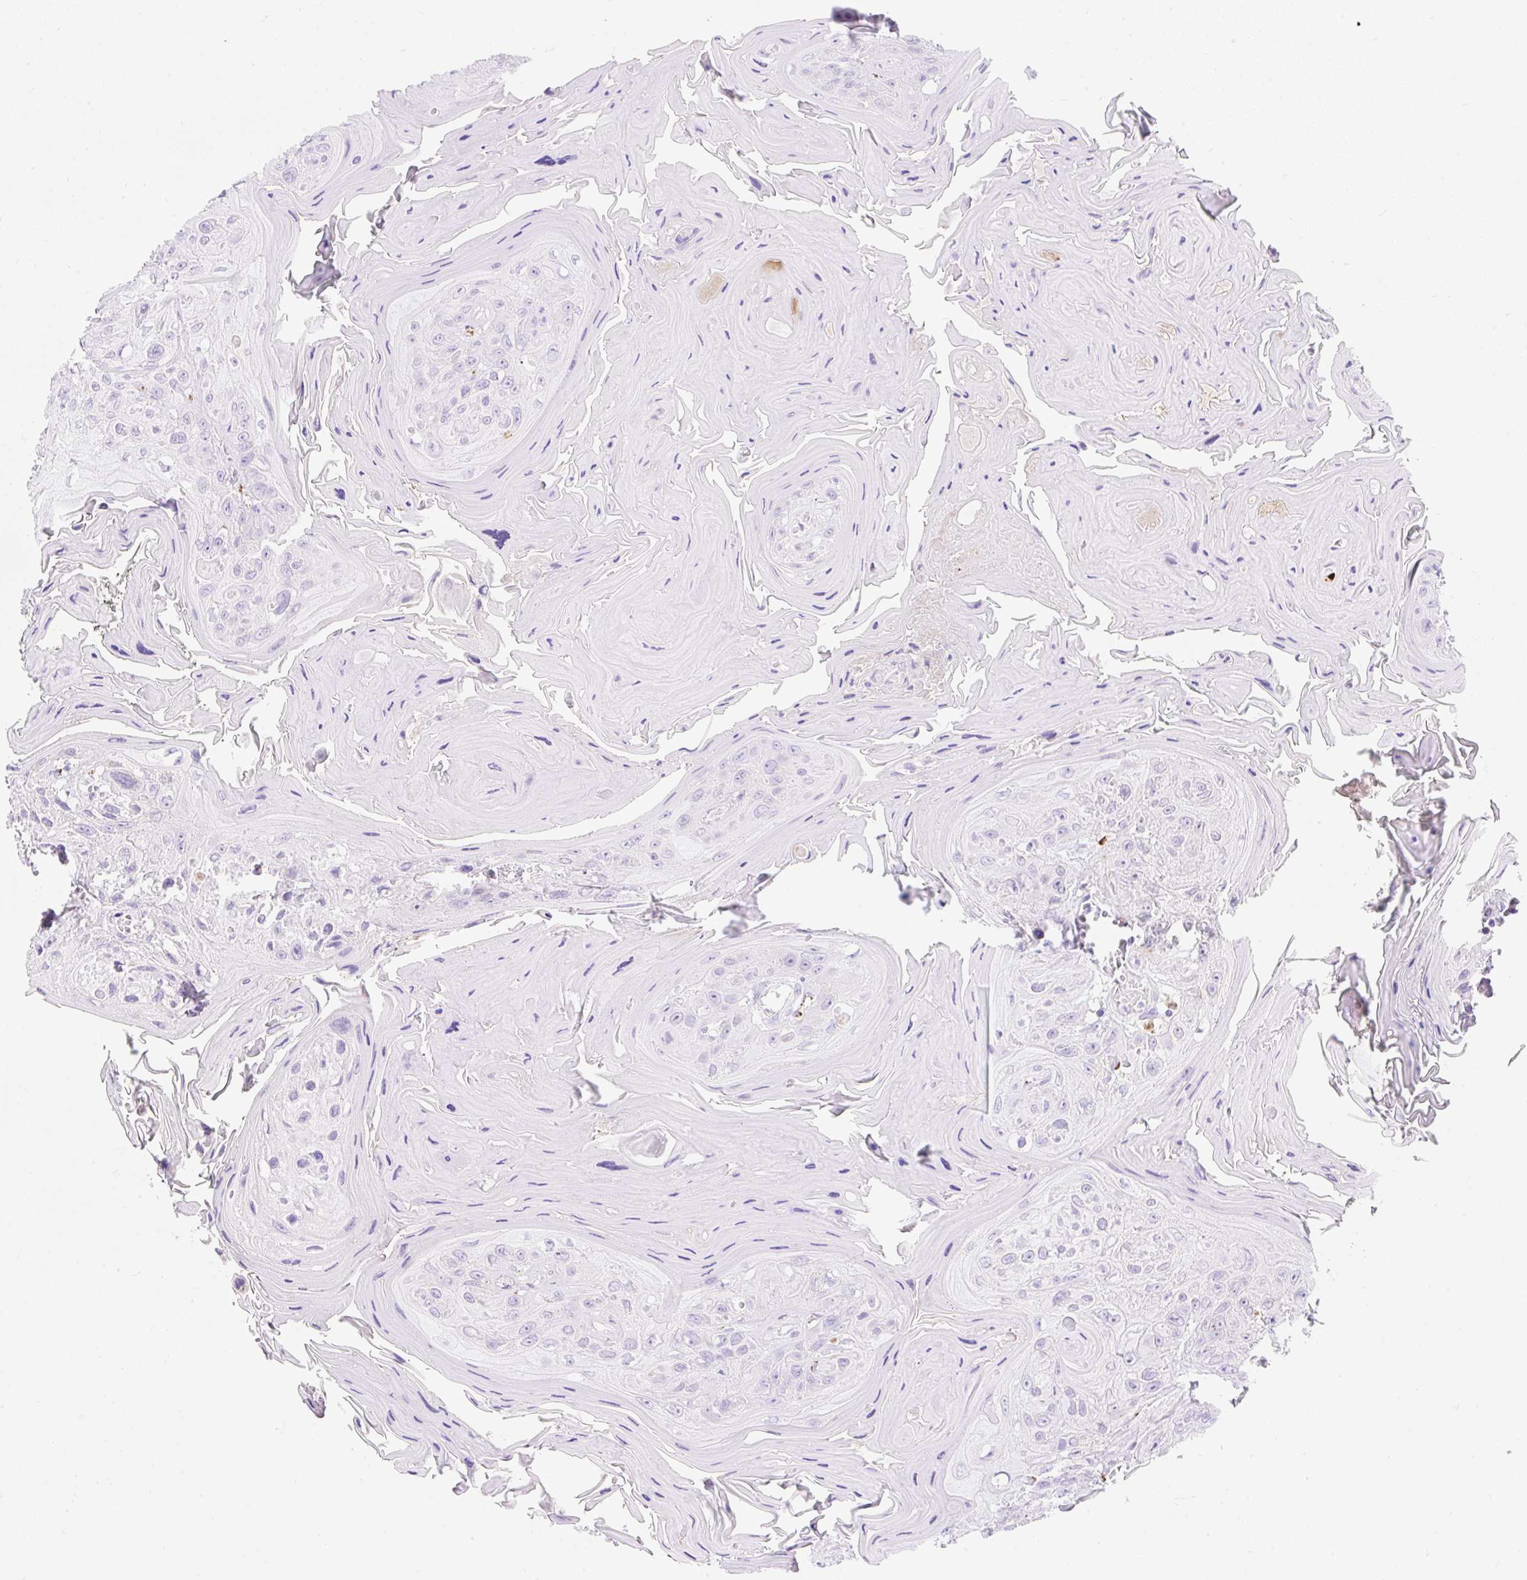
{"staining": {"intensity": "negative", "quantity": "none", "location": "none"}, "tissue": "head and neck cancer", "cell_type": "Tumor cells", "image_type": "cancer", "snomed": [{"axis": "morphology", "description": "Squamous cell carcinoma, NOS"}, {"axis": "topography", "description": "Head-Neck"}], "caption": "Immunohistochemistry (IHC) histopathology image of human head and neck squamous cell carcinoma stained for a protein (brown), which exhibits no staining in tumor cells.", "gene": "HEXB", "patient": {"sex": "female", "age": 59}}